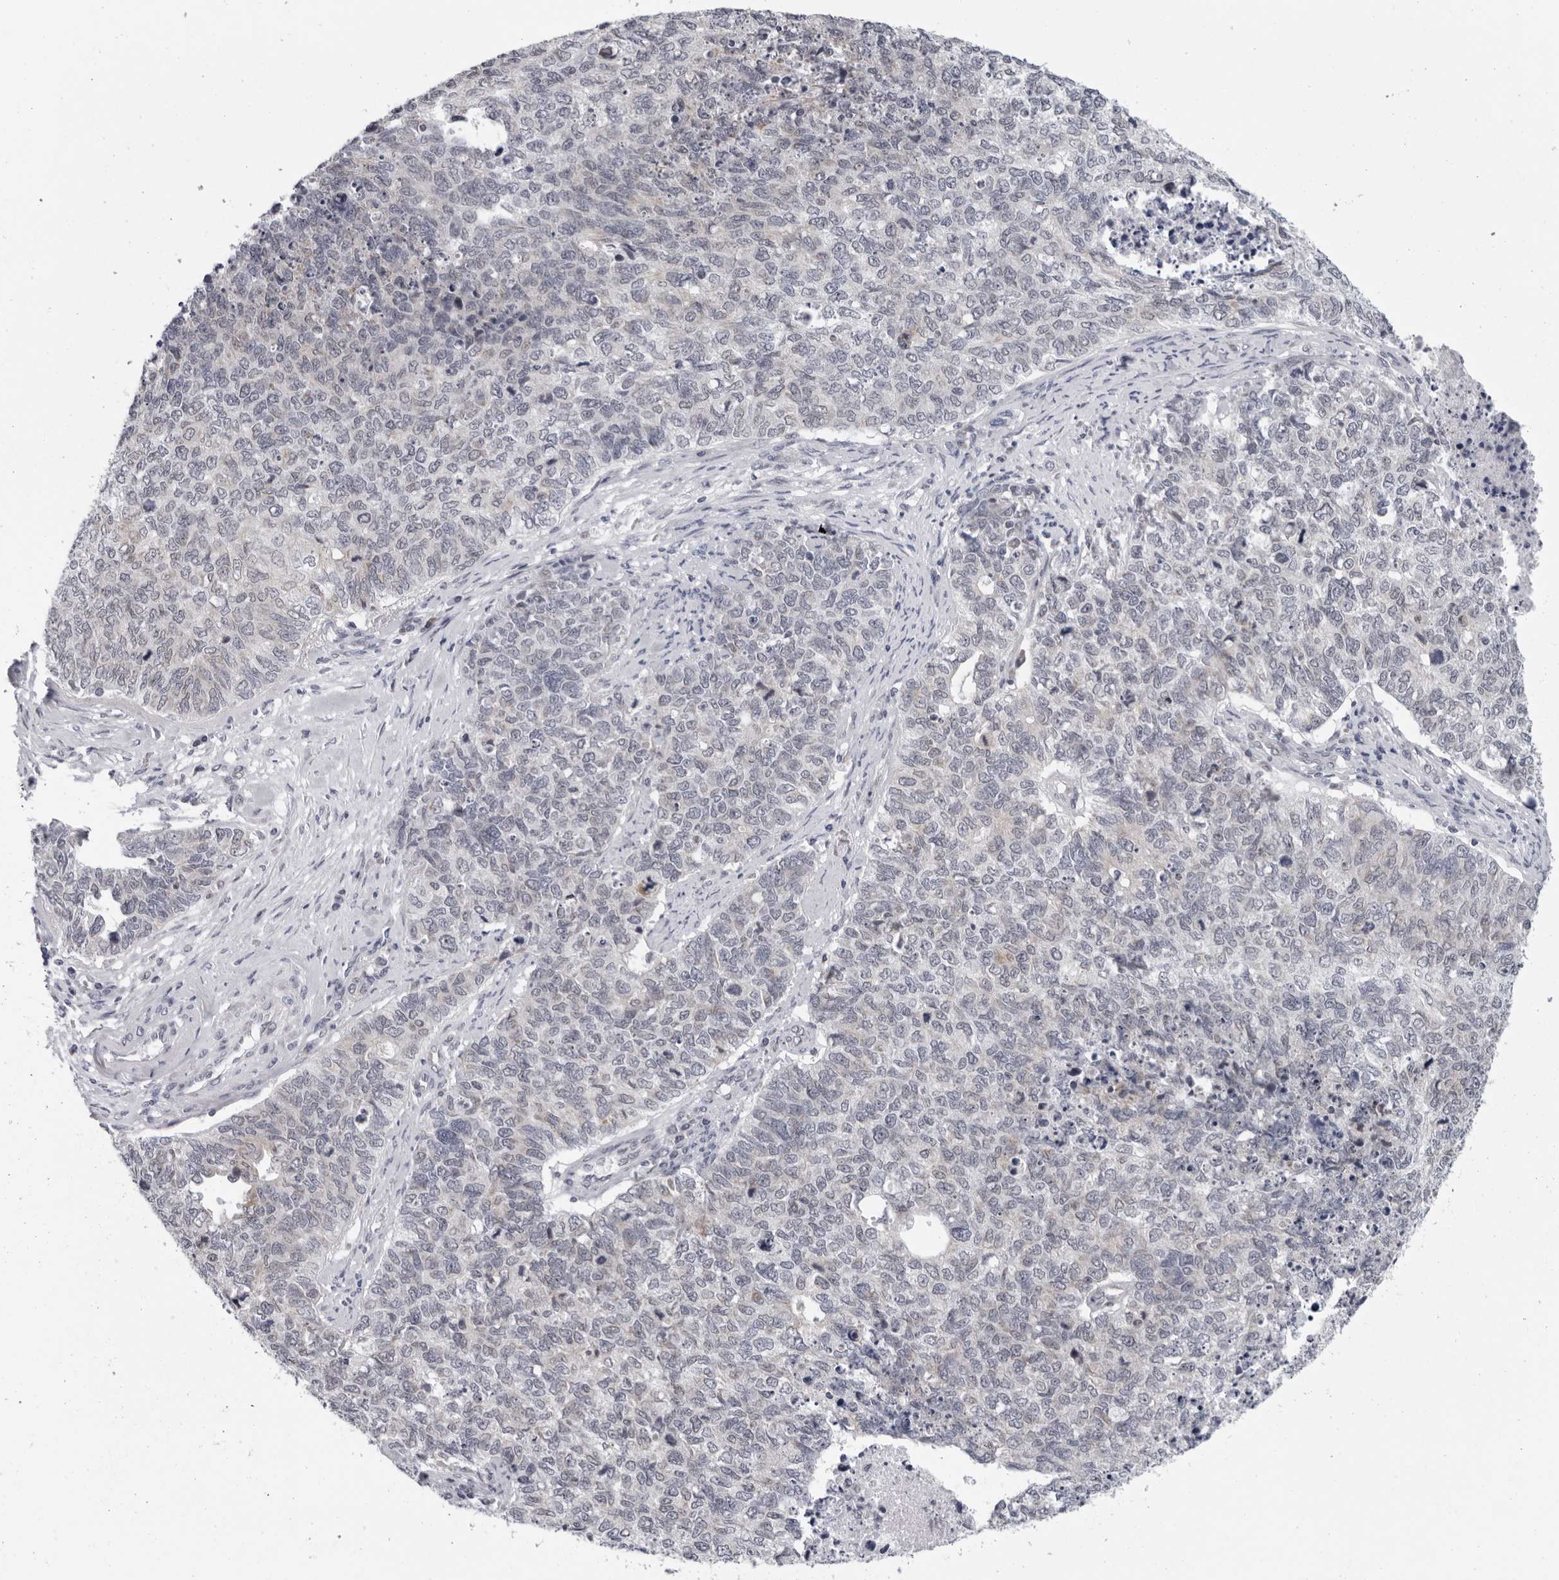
{"staining": {"intensity": "negative", "quantity": "none", "location": "none"}, "tissue": "cervical cancer", "cell_type": "Tumor cells", "image_type": "cancer", "snomed": [{"axis": "morphology", "description": "Squamous cell carcinoma, NOS"}, {"axis": "topography", "description": "Cervix"}], "caption": "A high-resolution photomicrograph shows immunohistochemistry staining of squamous cell carcinoma (cervical), which demonstrates no significant staining in tumor cells.", "gene": "CPT2", "patient": {"sex": "female", "age": 63}}